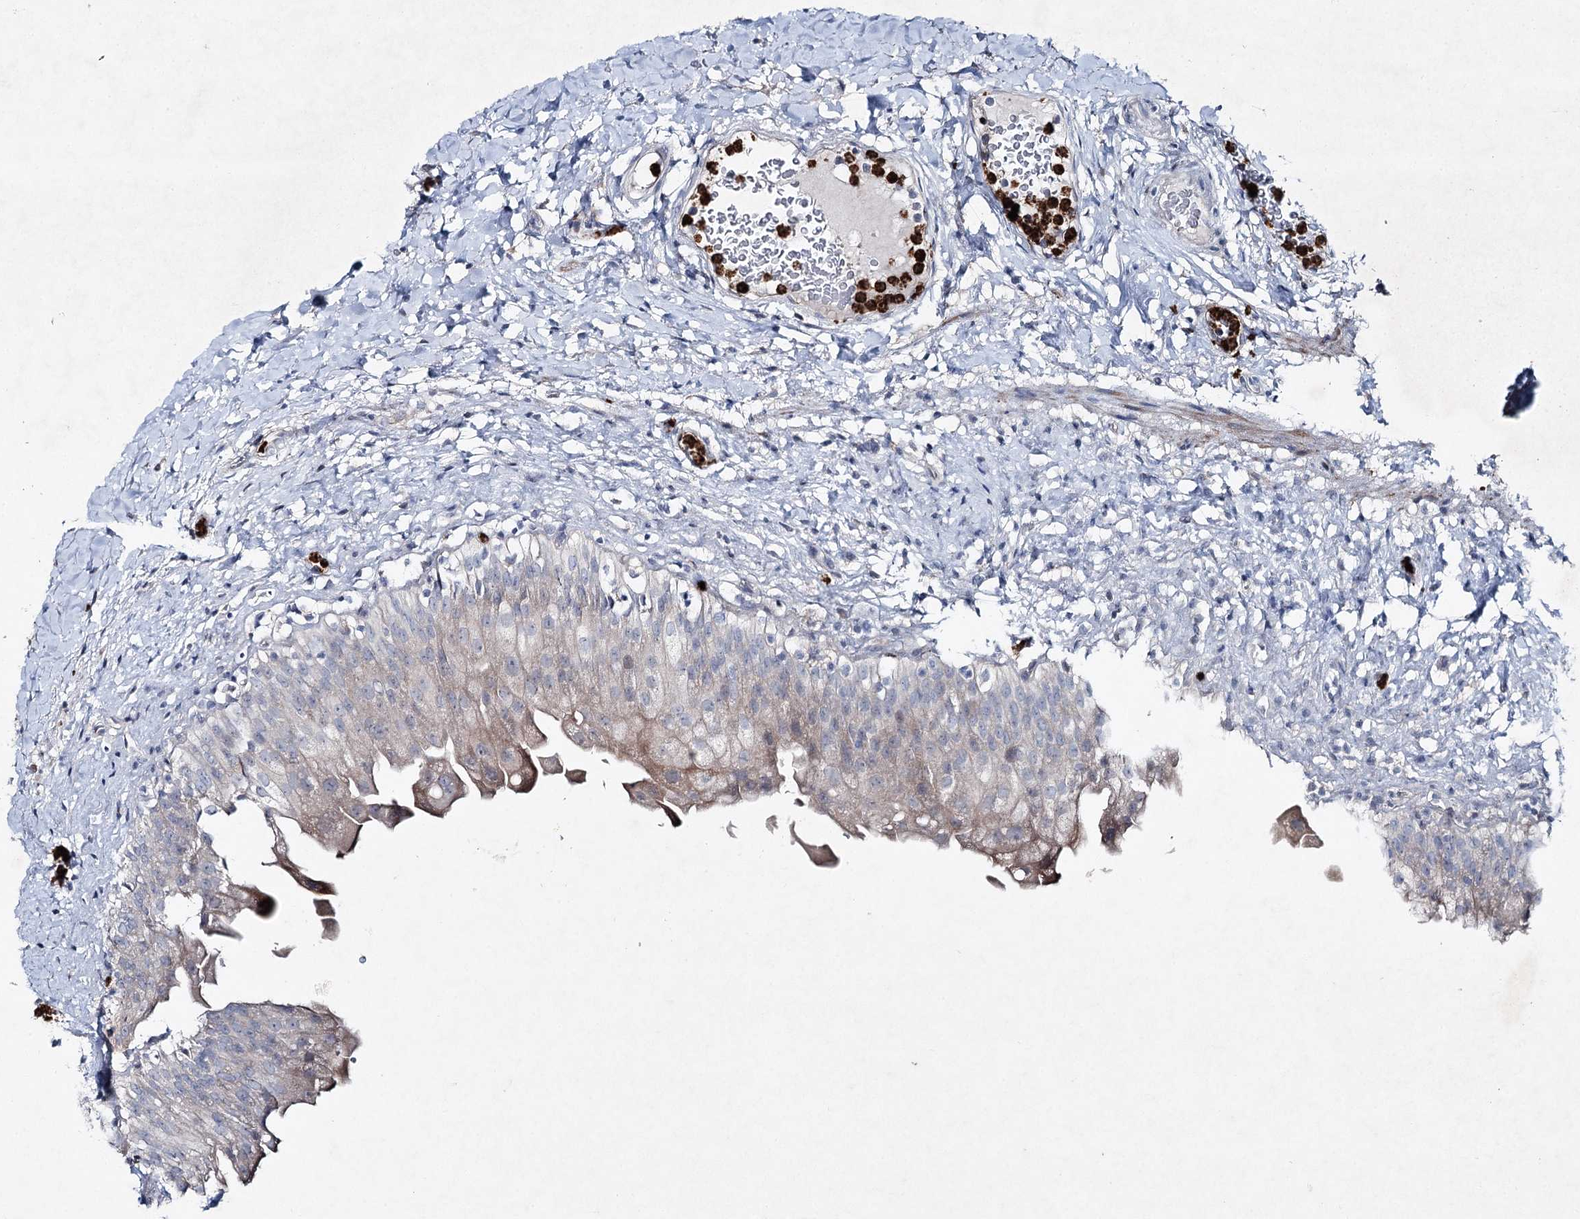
{"staining": {"intensity": "weak", "quantity": "<25%", "location": "cytoplasmic/membranous"}, "tissue": "urinary bladder", "cell_type": "Urothelial cells", "image_type": "normal", "snomed": [{"axis": "morphology", "description": "Normal tissue, NOS"}, {"axis": "topography", "description": "Urinary bladder"}], "caption": "Immunohistochemical staining of unremarkable human urinary bladder demonstrates no significant staining in urothelial cells. Nuclei are stained in blue.", "gene": "ENSG00000285330", "patient": {"sex": "female", "age": 27}}